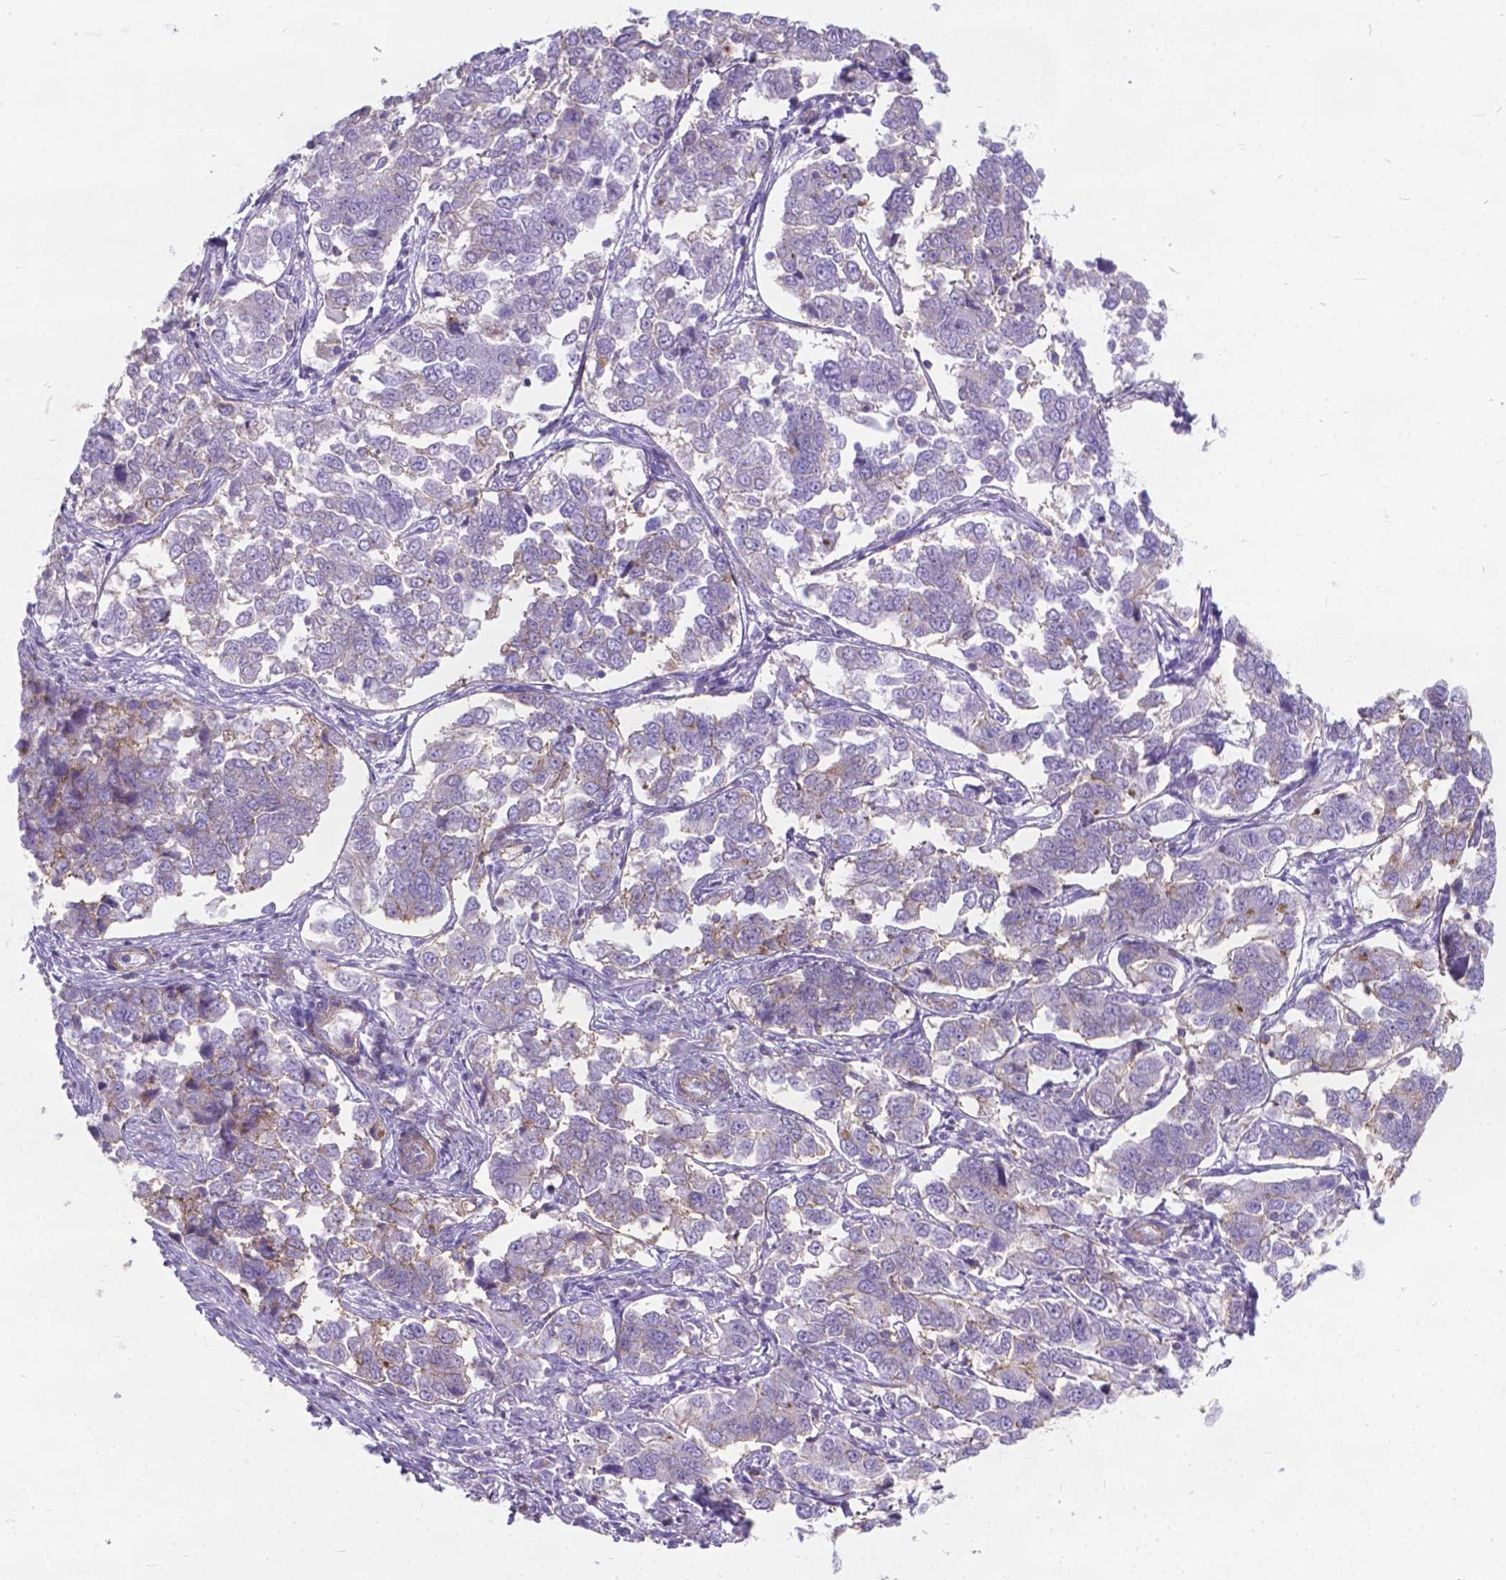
{"staining": {"intensity": "negative", "quantity": "none", "location": "none"}, "tissue": "endometrial cancer", "cell_type": "Tumor cells", "image_type": "cancer", "snomed": [{"axis": "morphology", "description": "Adenocarcinoma, NOS"}, {"axis": "topography", "description": "Endometrium"}], "caption": "This is a photomicrograph of IHC staining of endometrial cancer, which shows no expression in tumor cells.", "gene": "KIAA0040", "patient": {"sex": "female", "age": 43}}